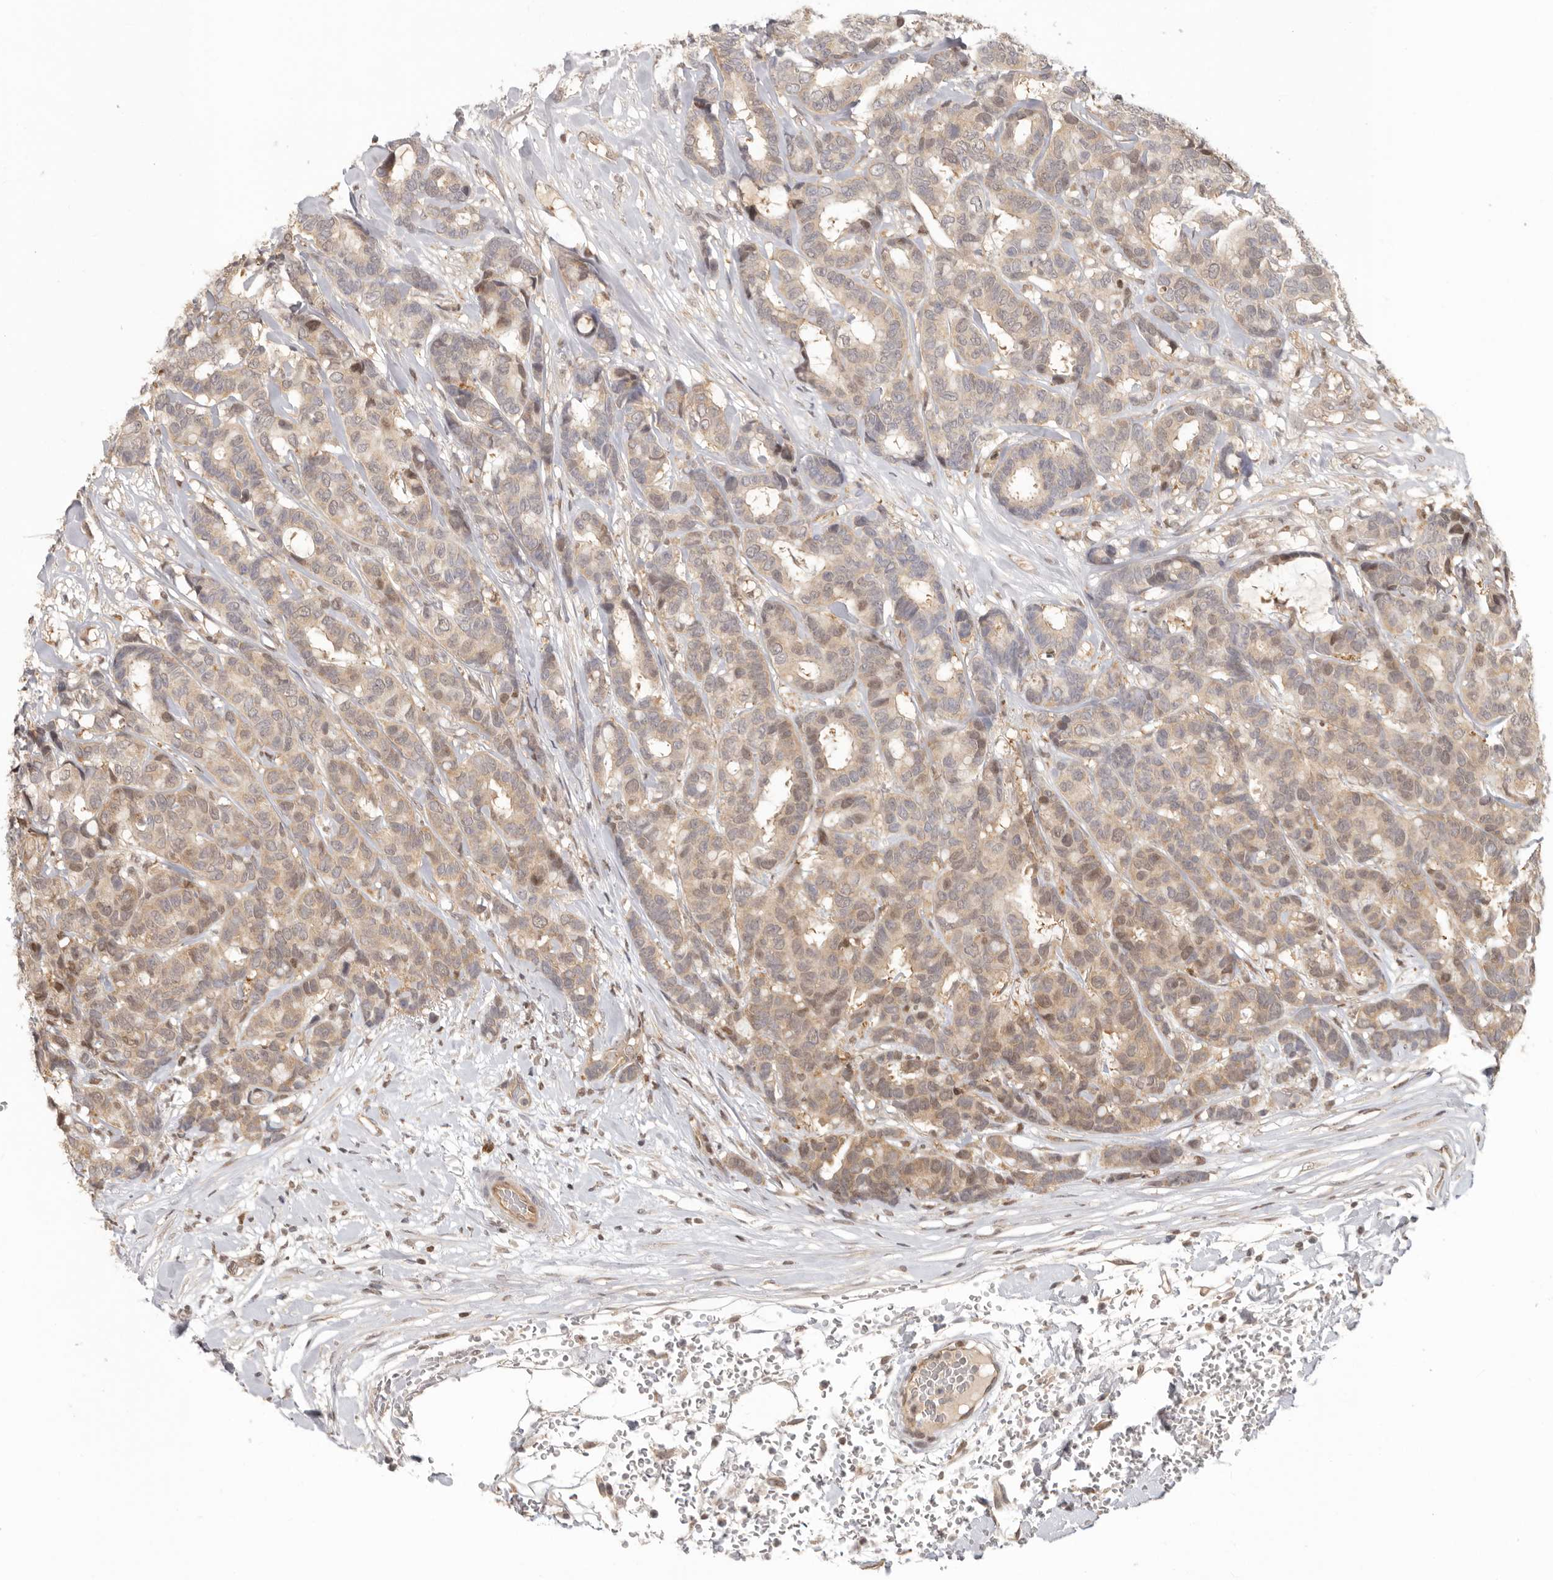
{"staining": {"intensity": "weak", "quantity": ">75%", "location": "cytoplasmic/membranous"}, "tissue": "breast cancer", "cell_type": "Tumor cells", "image_type": "cancer", "snomed": [{"axis": "morphology", "description": "Duct carcinoma"}, {"axis": "topography", "description": "Breast"}], "caption": "Immunohistochemistry image of human intraductal carcinoma (breast) stained for a protein (brown), which demonstrates low levels of weak cytoplasmic/membranous staining in about >75% of tumor cells.", "gene": "PSMA5", "patient": {"sex": "female", "age": 87}}